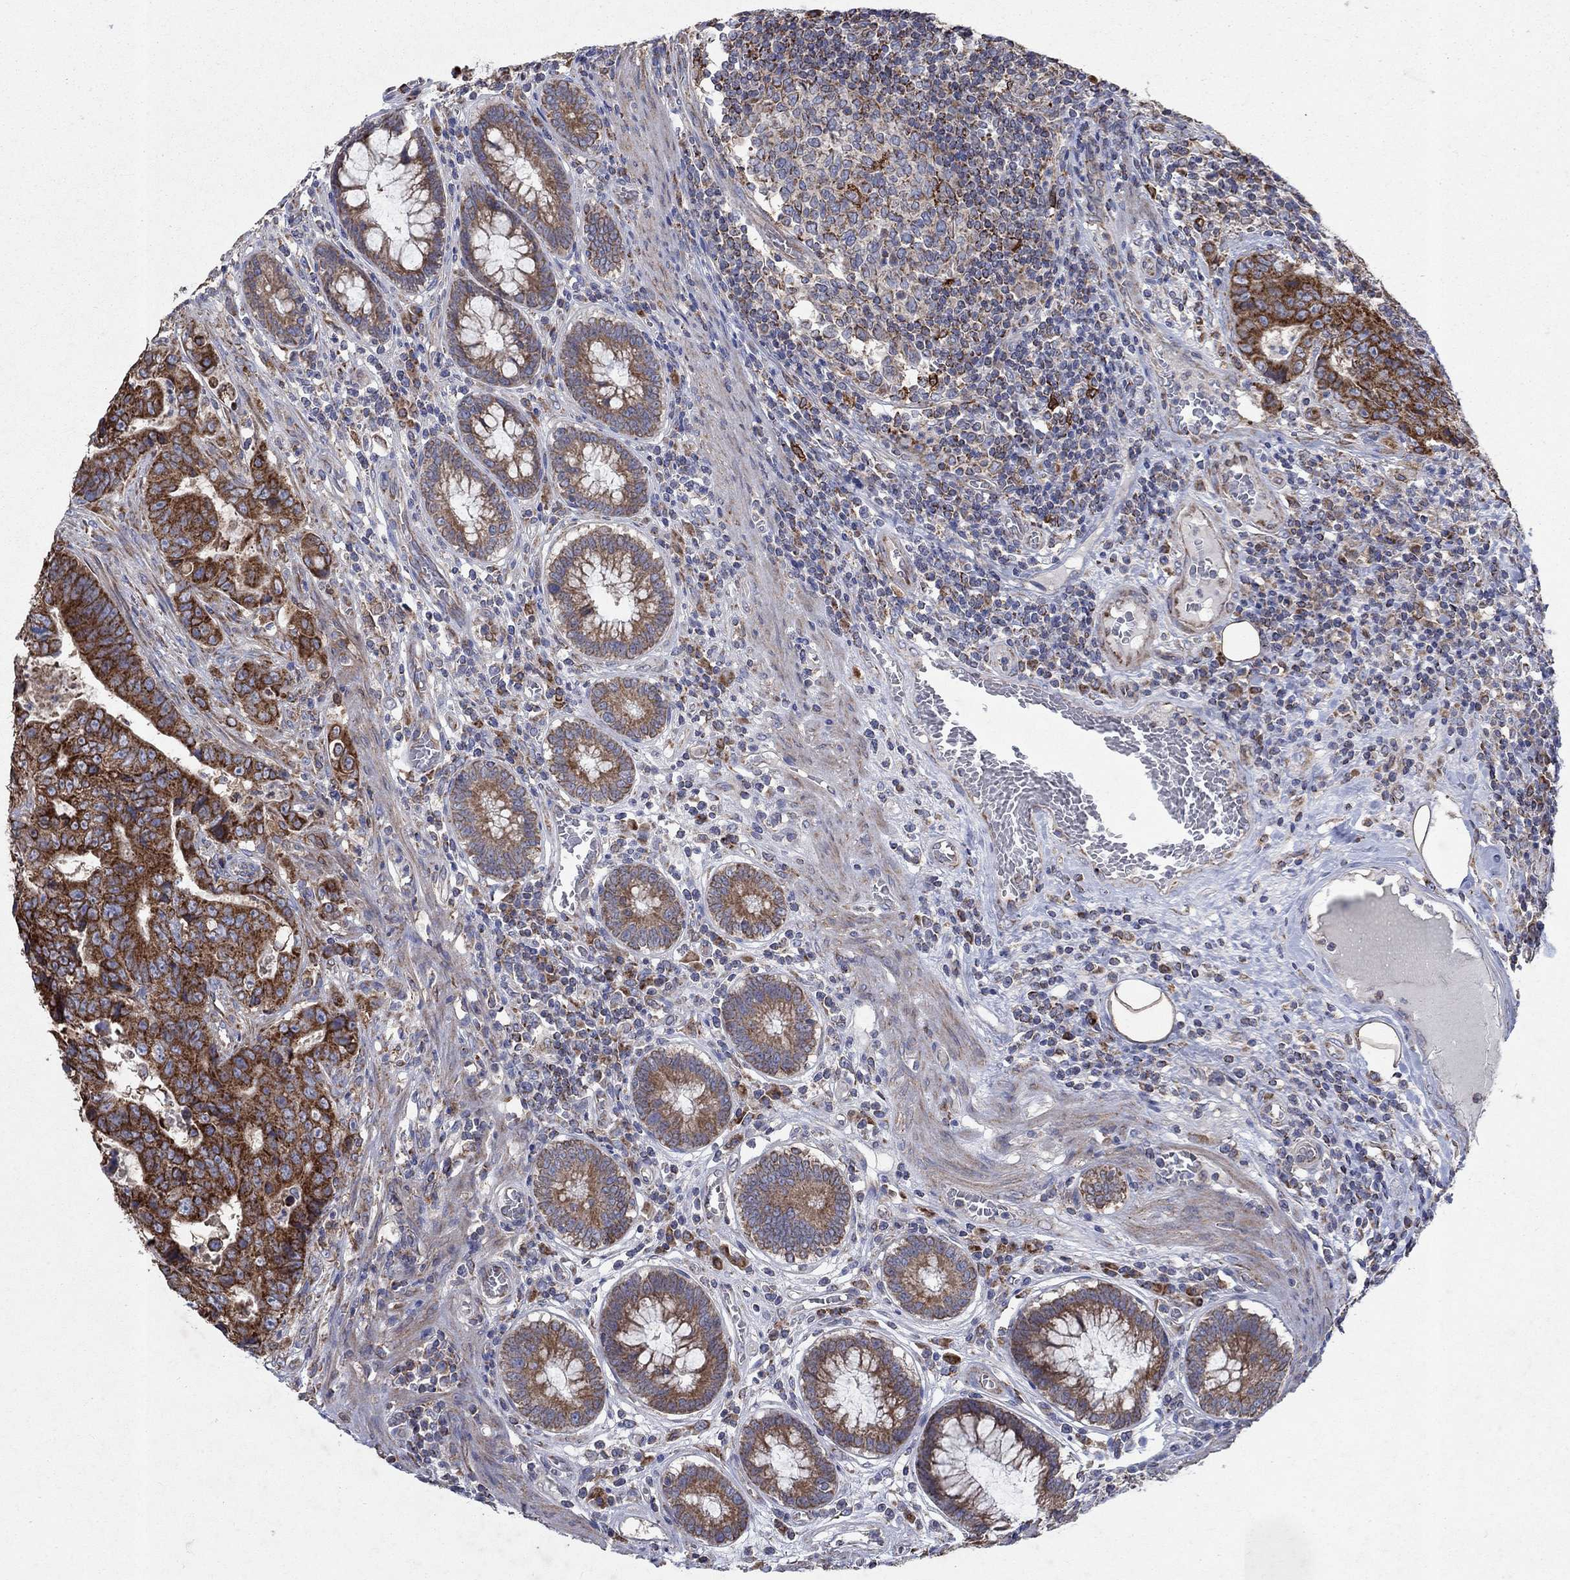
{"staining": {"intensity": "strong", "quantity": ">75%", "location": "cytoplasmic/membranous"}, "tissue": "colorectal cancer", "cell_type": "Tumor cells", "image_type": "cancer", "snomed": [{"axis": "morphology", "description": "Adenocarcinoma, NOS"}, {"axis": "topography", "description": "Colon"}], "caption": "Immunohistochemical staining of human colorectal cancer reveals high levels of strong cytoplasmic/membranous expression in about >75% of tumor cells. (Brightfield microscopy of DAB IHC at high magnification).", "gene": "NCEH1", "patient": {"sex": "female", "age": 48}}